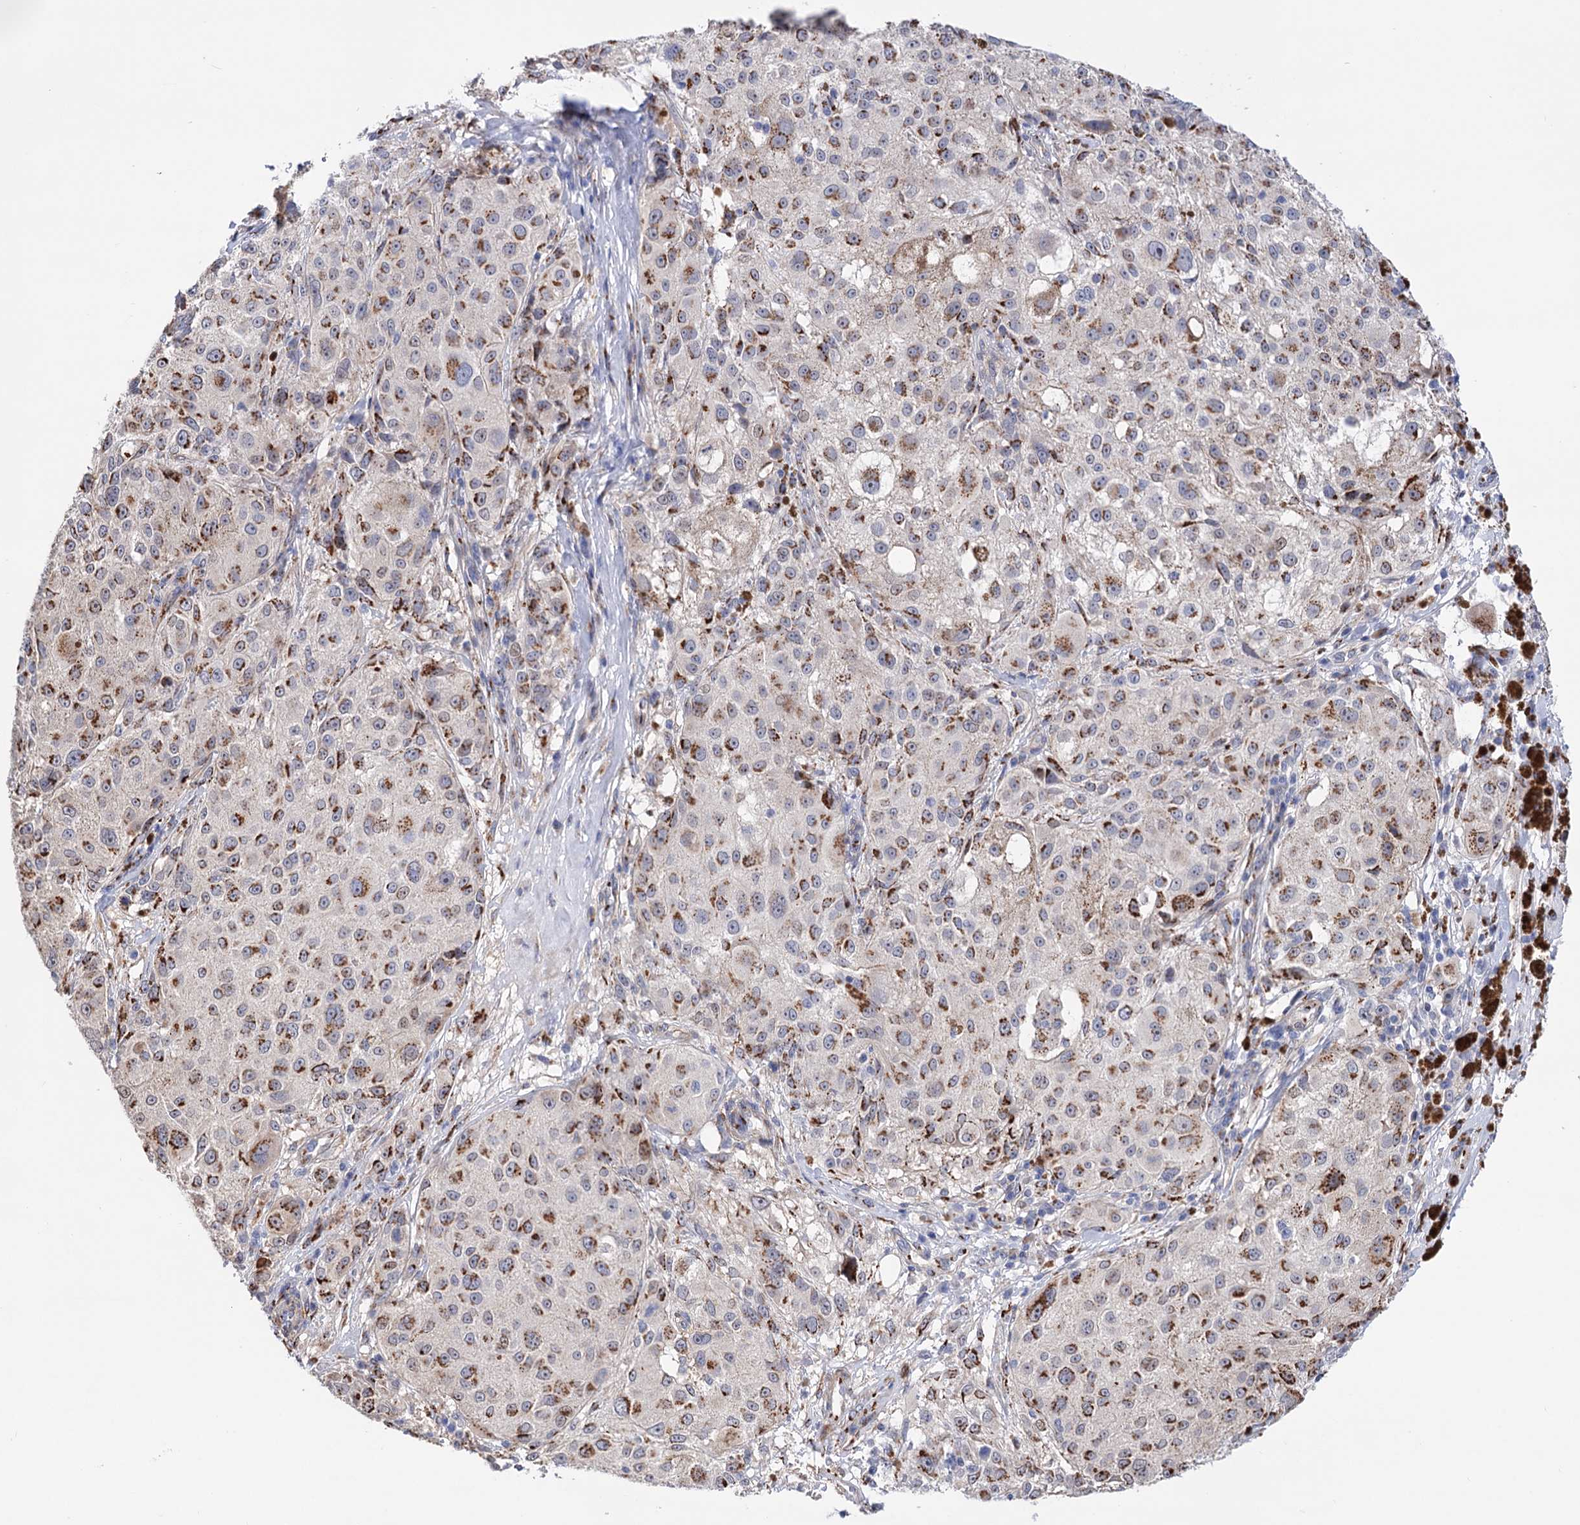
{"staining": {"intensity": "moderate", "quantity": ">75%", "location": "cytoplasmic/membranous"}, "tissue": "melanoma", "cell_type": "Tumor cells", "image_type": "cancer", "snomed": [{"axis": "morphology", "description": "Necrosis, NOS"}, {"axis": "morphology", "description": "Malignant melanoma, NOS"}, {"axis": "topography", "description": "Skin"}], "caption": "Approximately >75% of tumor cells in human malignant melanoma display moderate cytoplasmic/membranous protein staining as visualized by brown immunohistochemical staining.", "gene": "C11orf96", "patient": {"sex": "female", "age": 87}}